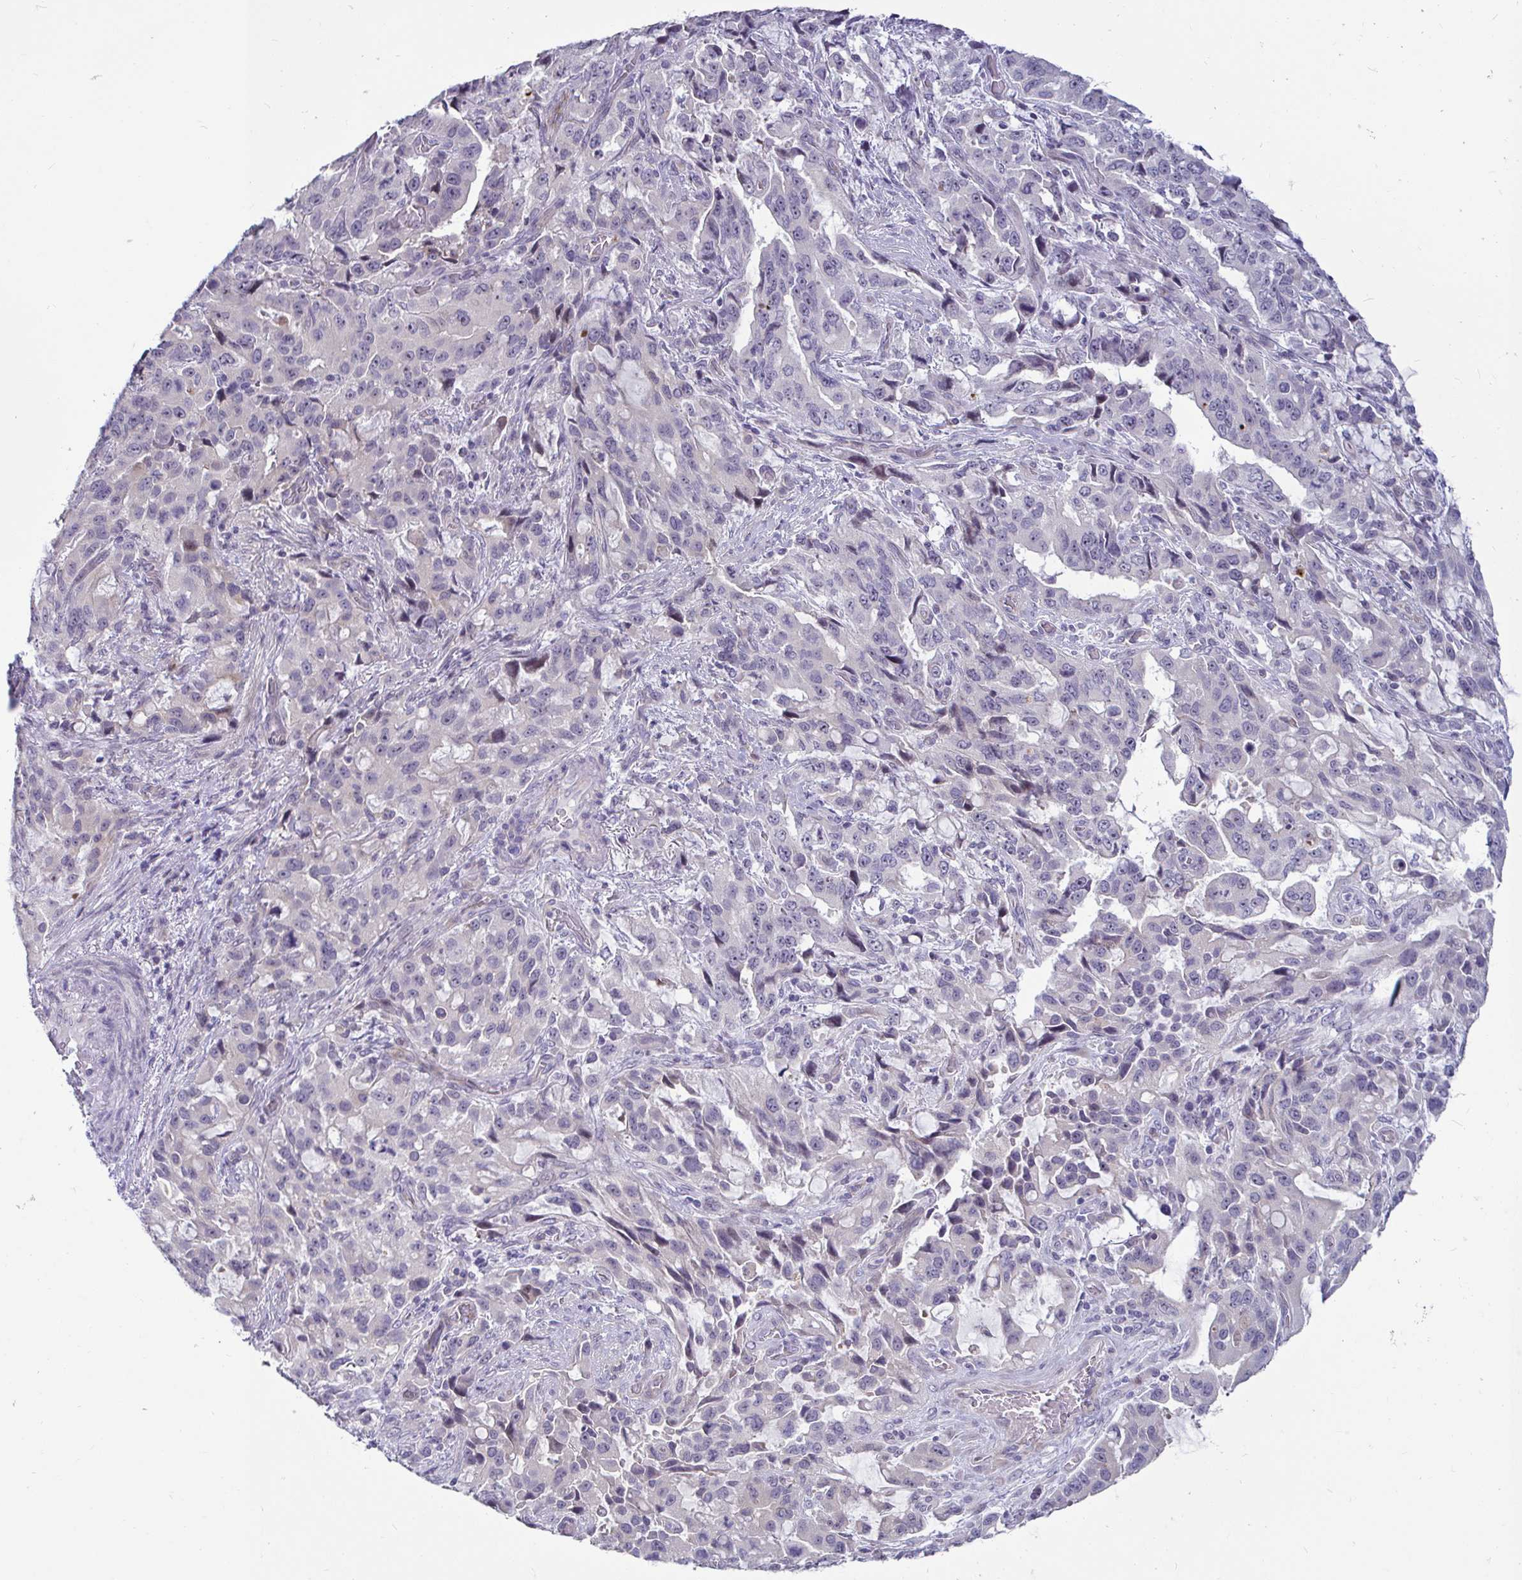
{"staining": {"intensity": "negative", "quantity": "none", "location": "none"}, "tissue": "stomach cancer", "cell_type": "Tumor cells", "image_type": "cancer", "snomed": [{"axis": "morphology", "description": "Adenocarcinoma, NOS"}, {"axis": "topography", "description": "Stomach, upper"}], "caption": "There is no significant expression in tumor cells of stomach cancer (adenocarcinoma). (DAB (3,3'-diaminobenzidine) IHC, high magnification).", "gene": "GSTM1", "patient": {"sex": "male", "age": 85}}